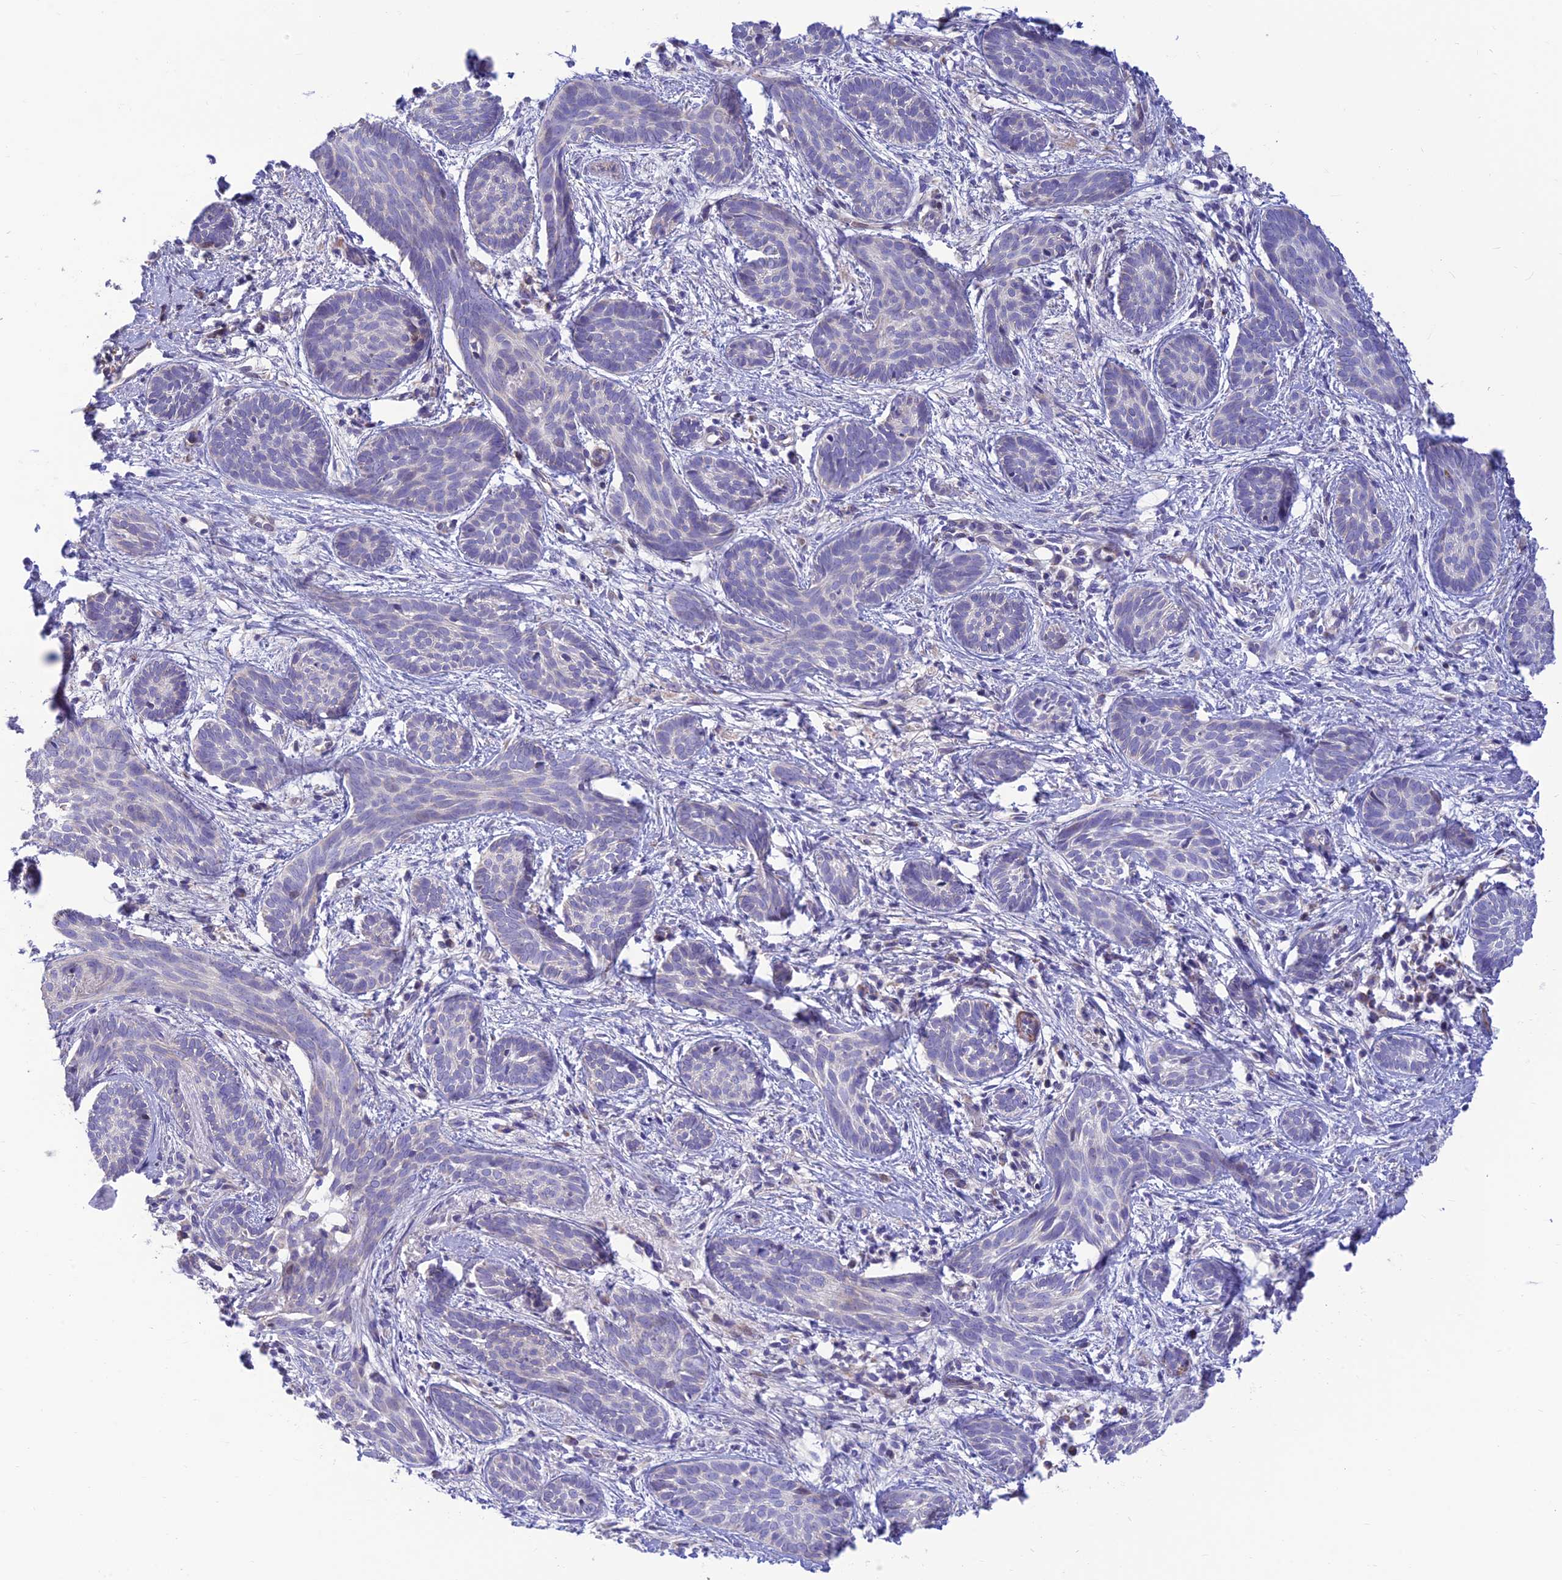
{"staining": {"intensity": "negative", "quantity": "none", "location": "none"}, "tissue": "skin cancer", "cell_type": "Tumor cells", "image_type": "cancer", "snomed": [{"axis": "morphology", "description": "Basal cell carcinoma"}, {"axis": "topography", "description": "Skin"}], "caption": "Immunohistochemical staining of human skin cancer (basal cell carcinoma) displays no significant positivity in tumor cells.", "gene": "FAM186B", "patient": {"sex": "female", "age": 81}}